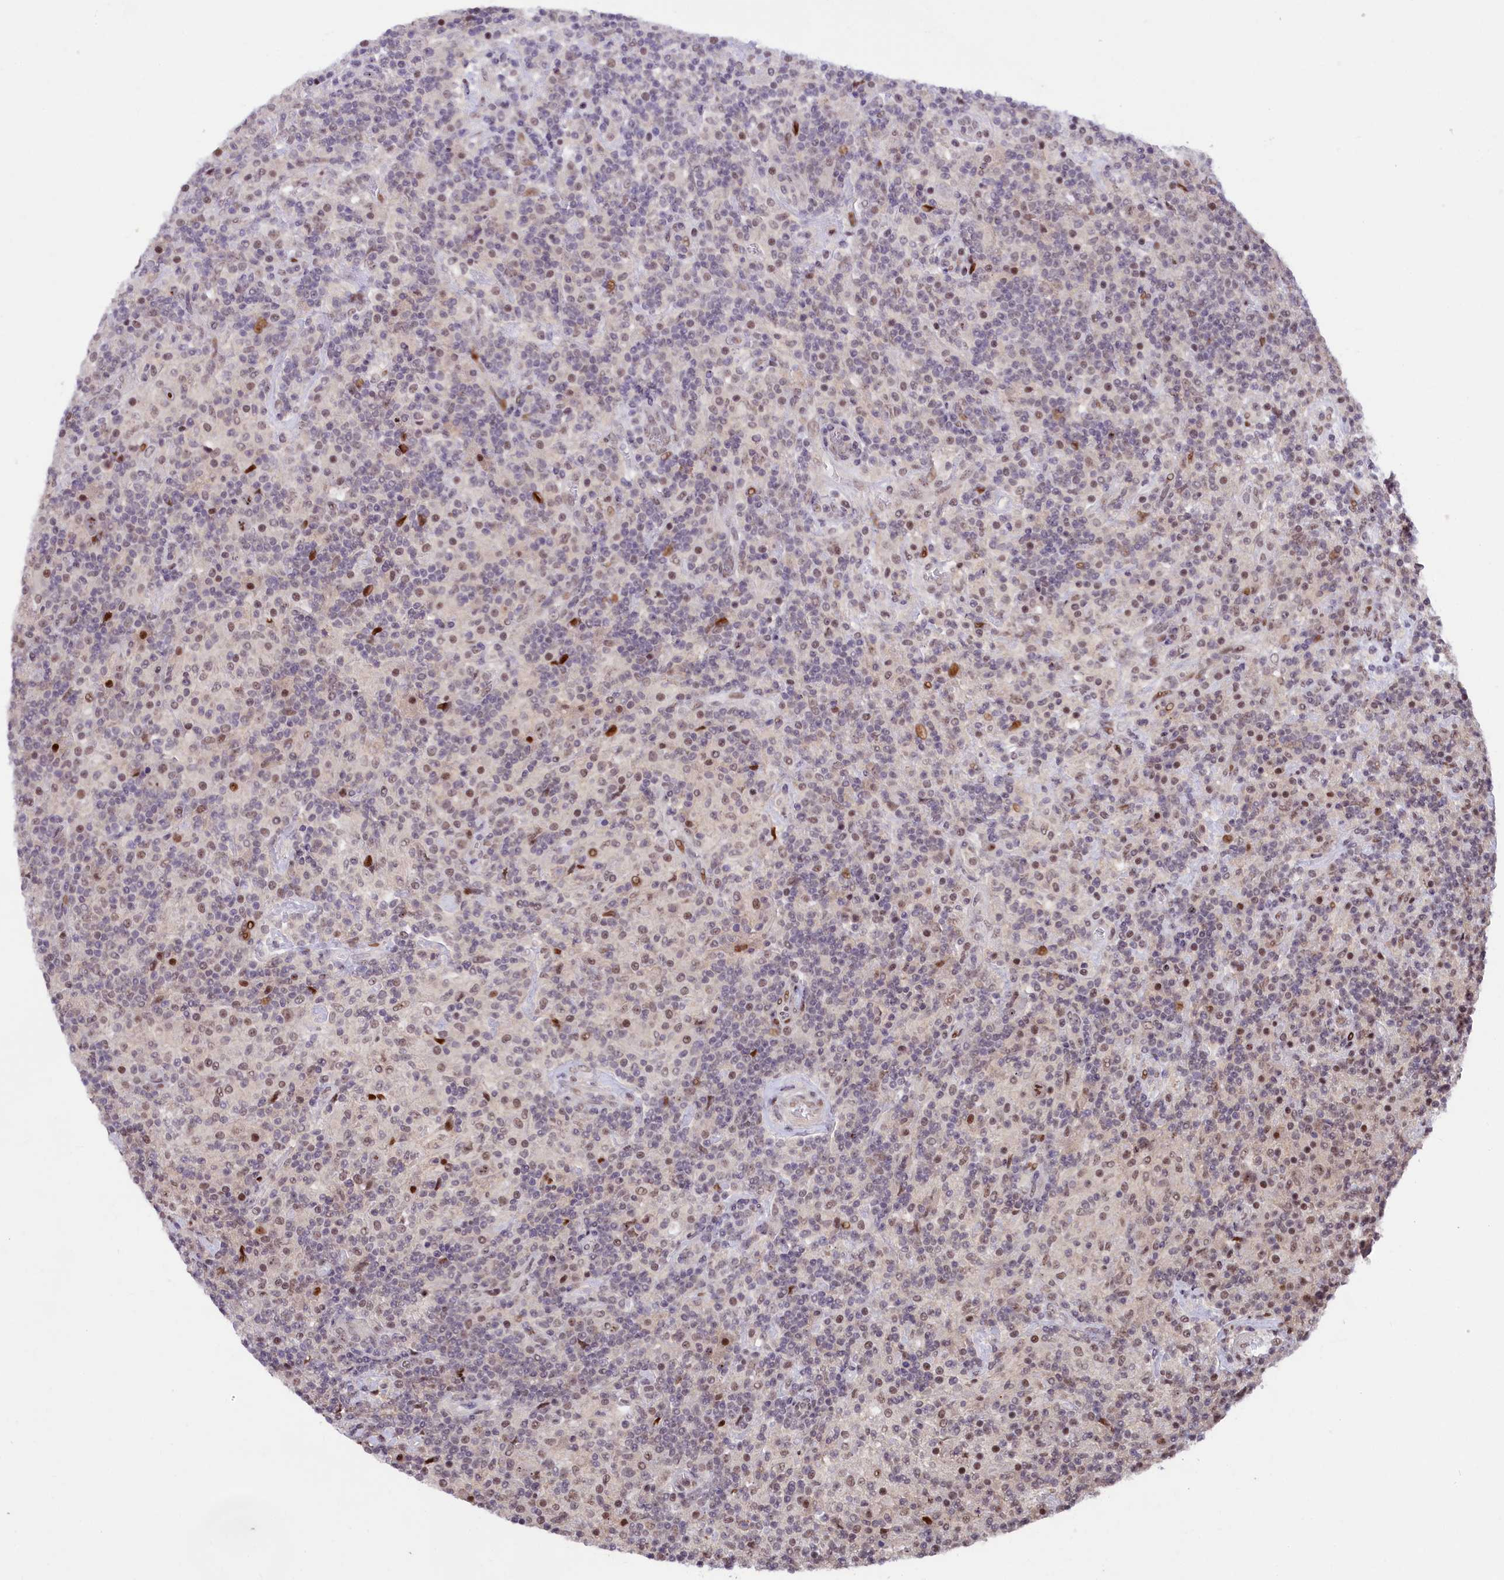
{"staining": {"intensity": "negative", "quantity": "none", "location": "none"}, "tissue": "lymphoma", "cell_type": "Tumor cells", "image_type": "cancer", "snomed": [{"axis": "morphology", "description": "Hodgkin's disease, NOS"}, {"axis": "topography", "description": "Lymph node"}], "caption": "There is no significant staining in tumor cells of Hodgkin's disease. Nuclei are stained in blue.", "gene": "ANKS3", "patient": {"sex": "male", "age": 70}}